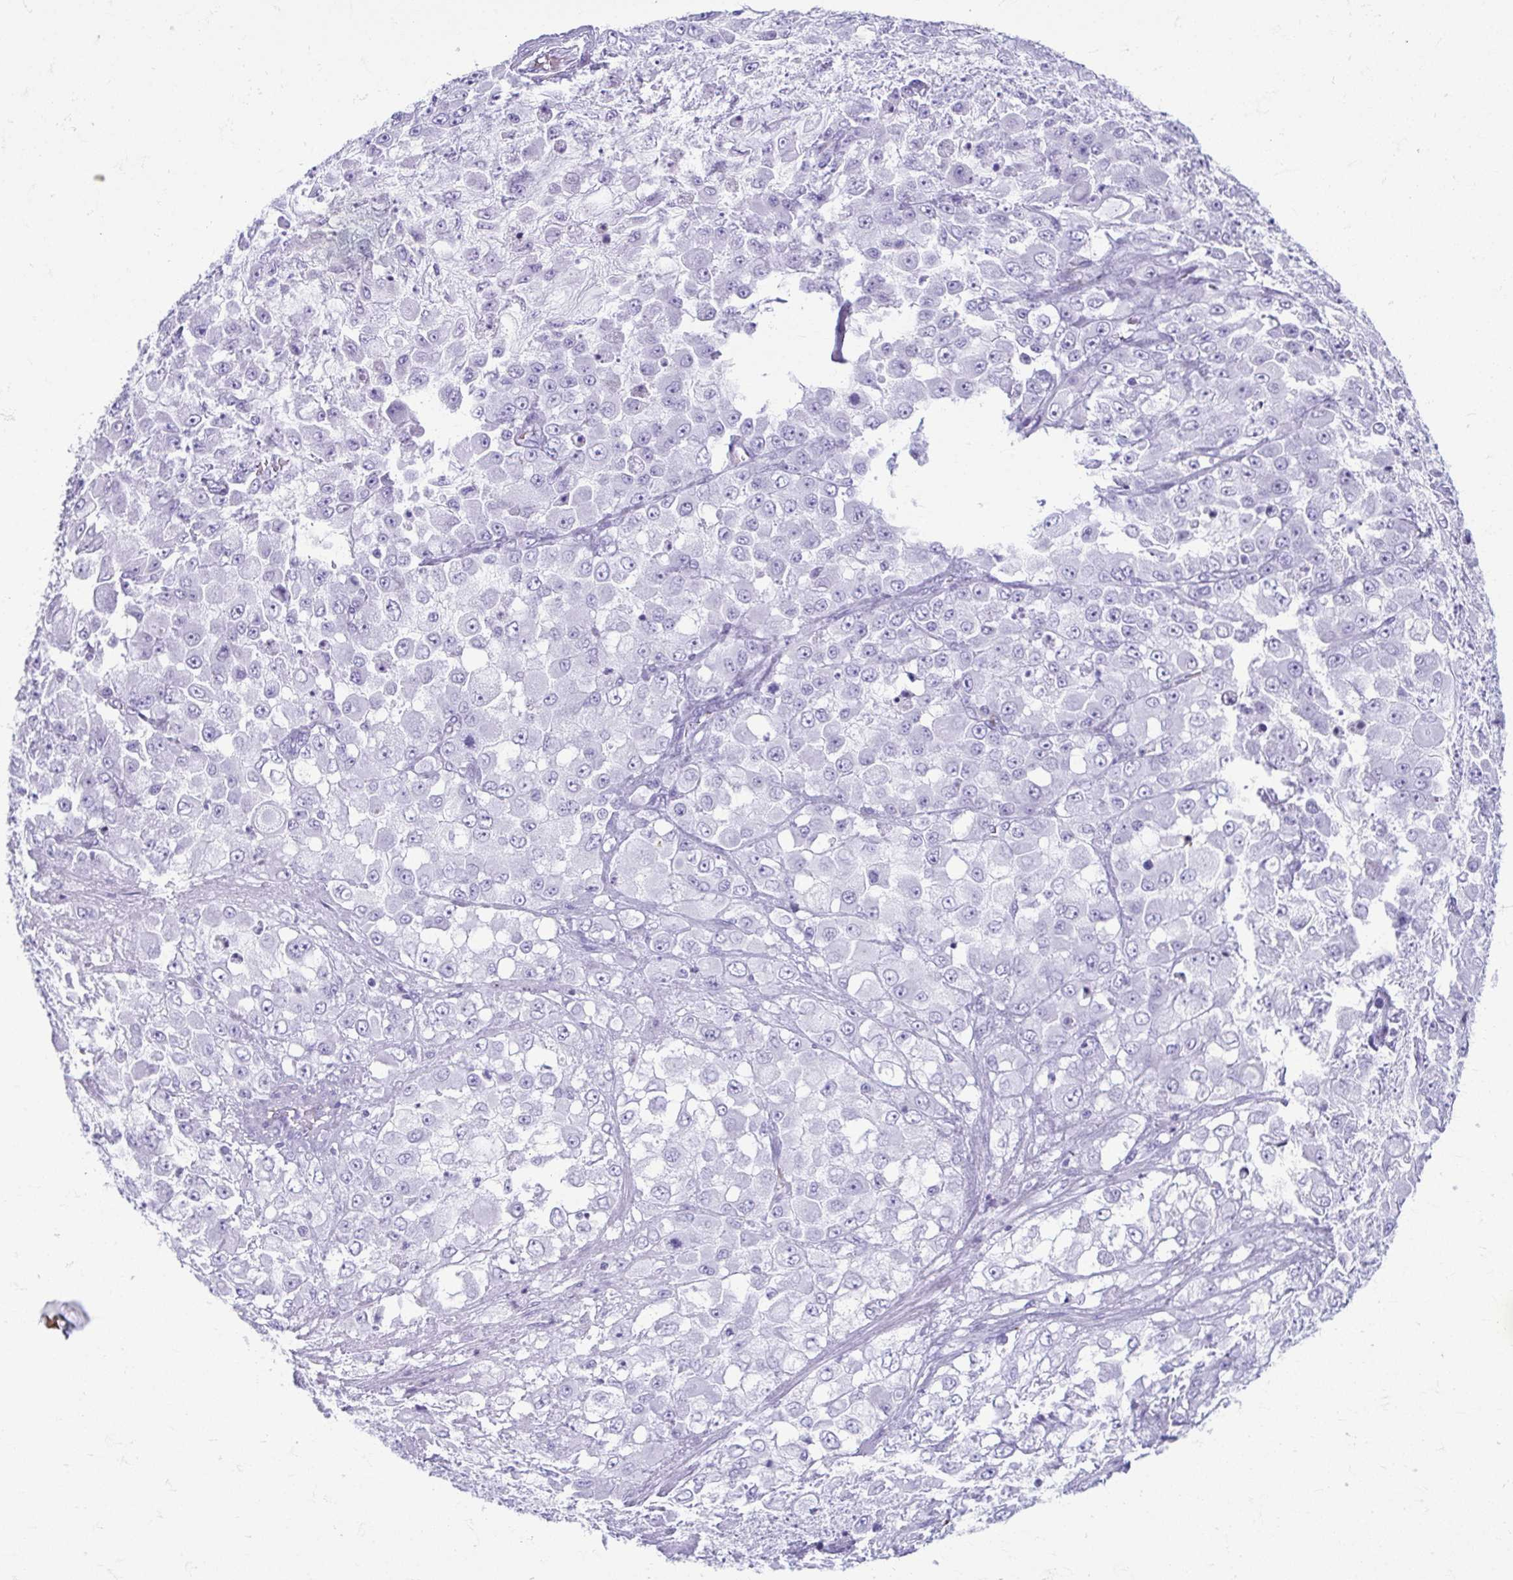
{"staining": {"intensity": "negative", "quantity": "none", "location": "none"}, "tissue": "stomach cancer", "cell_type": "Tumor cells", "image_type": "cancer", "snomed": [{"axis": "morphology", "description": "Adenocarcinoma, NOS"}, {"axis": "topography", "description": "Stomach"}], "caption": "Tumor cells show no significant staining in adenocarcinoma (stomach).", "gene": "TCEAL3", "patient": {"sex": "female", "age": 76}}